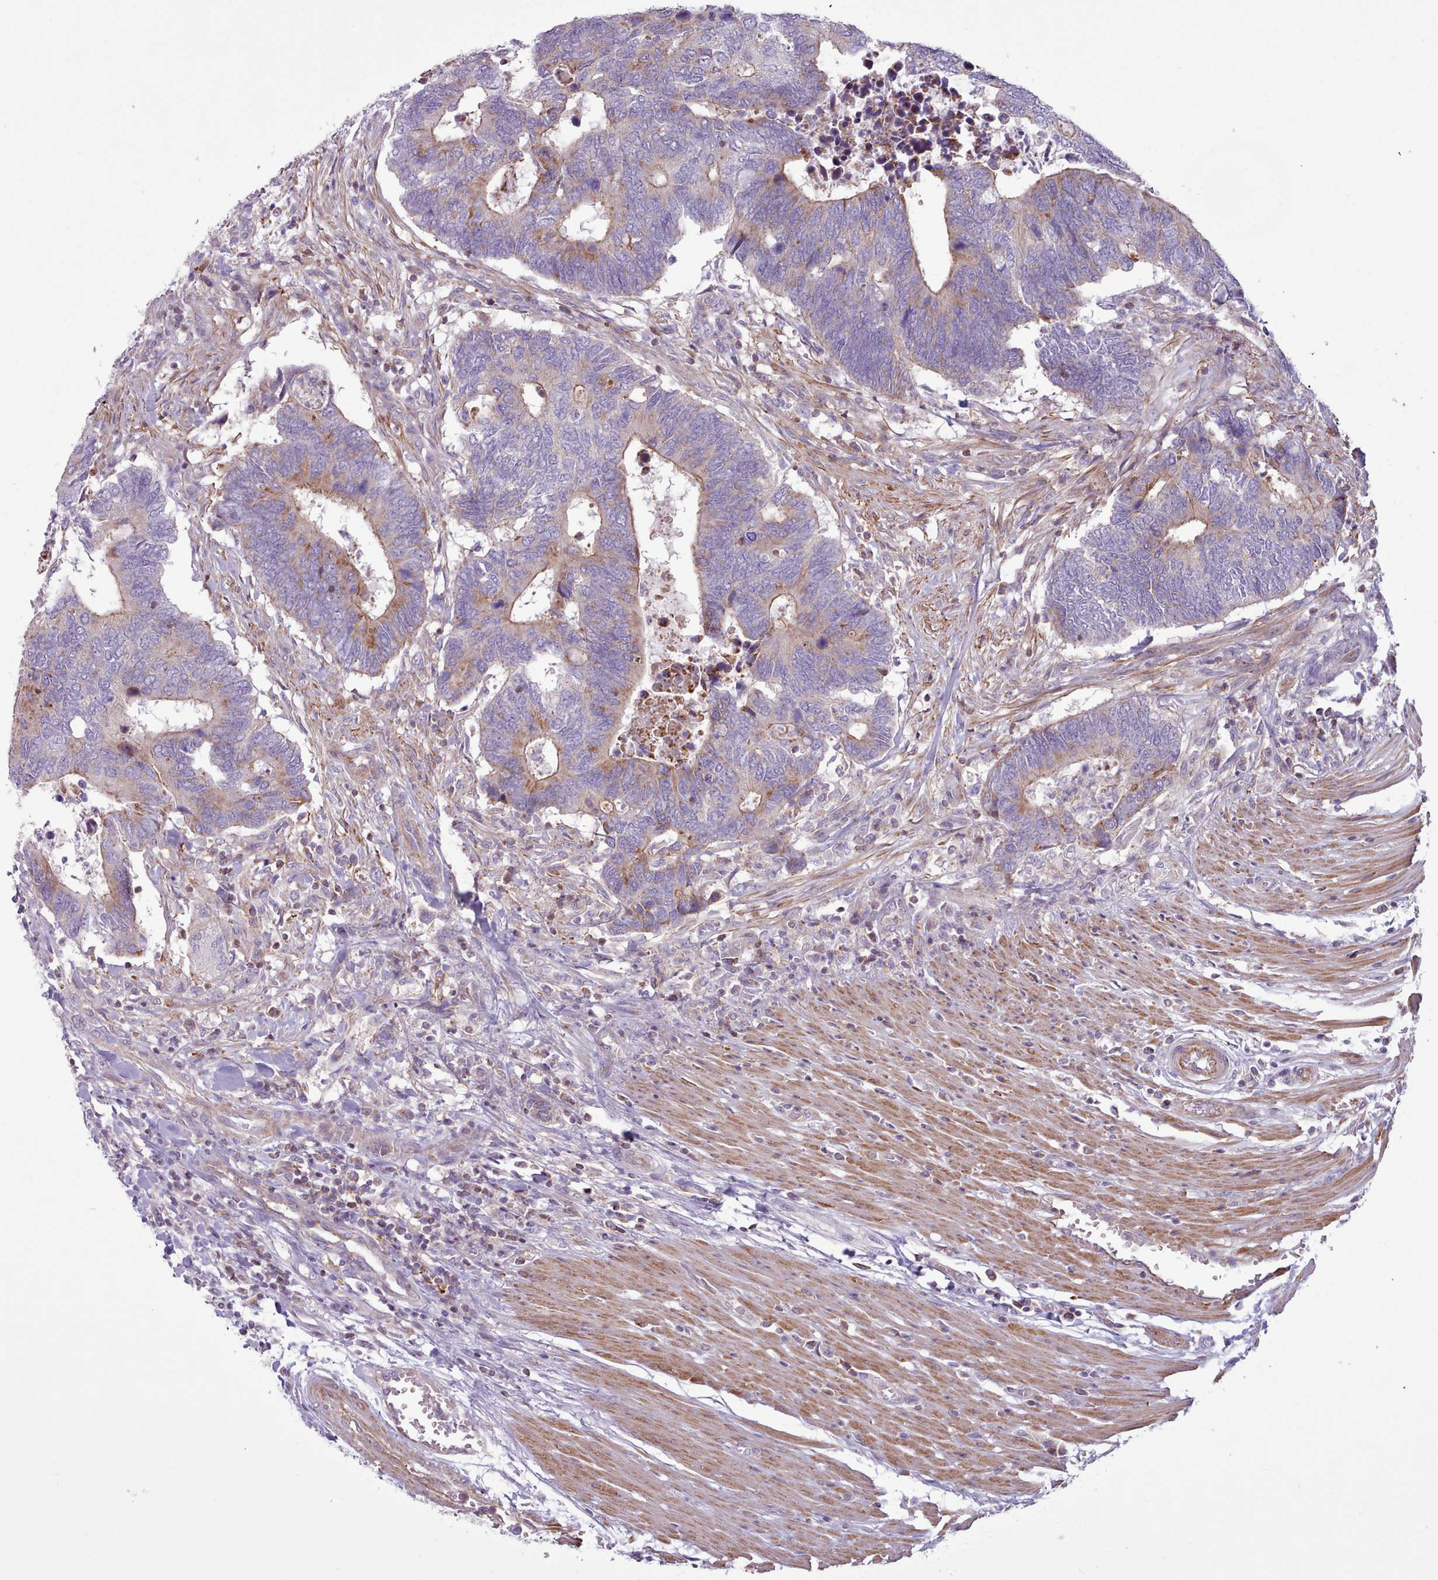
{"staining": {"intensity": "moderate", "quantity": "<25%", "location": "cytoplasmic/membranous"}, "tissue": "colorectal cancer", "cell_type": "Tumor cells", "image_type": "cancer", "snomed": [{"axis": "morphology", "description": "Adenocarcinoma, NOS"}, {"axis": "topography", "description": "Colon"}], "caption": "Tumor cells reveal low levels of moderate cytoplasmic/membranous expression in about <25% of cells in colorectal cancer (adenocarcinoma).", "gene": "TENT4B", "patient": {"sex": "male", "age": 87}}